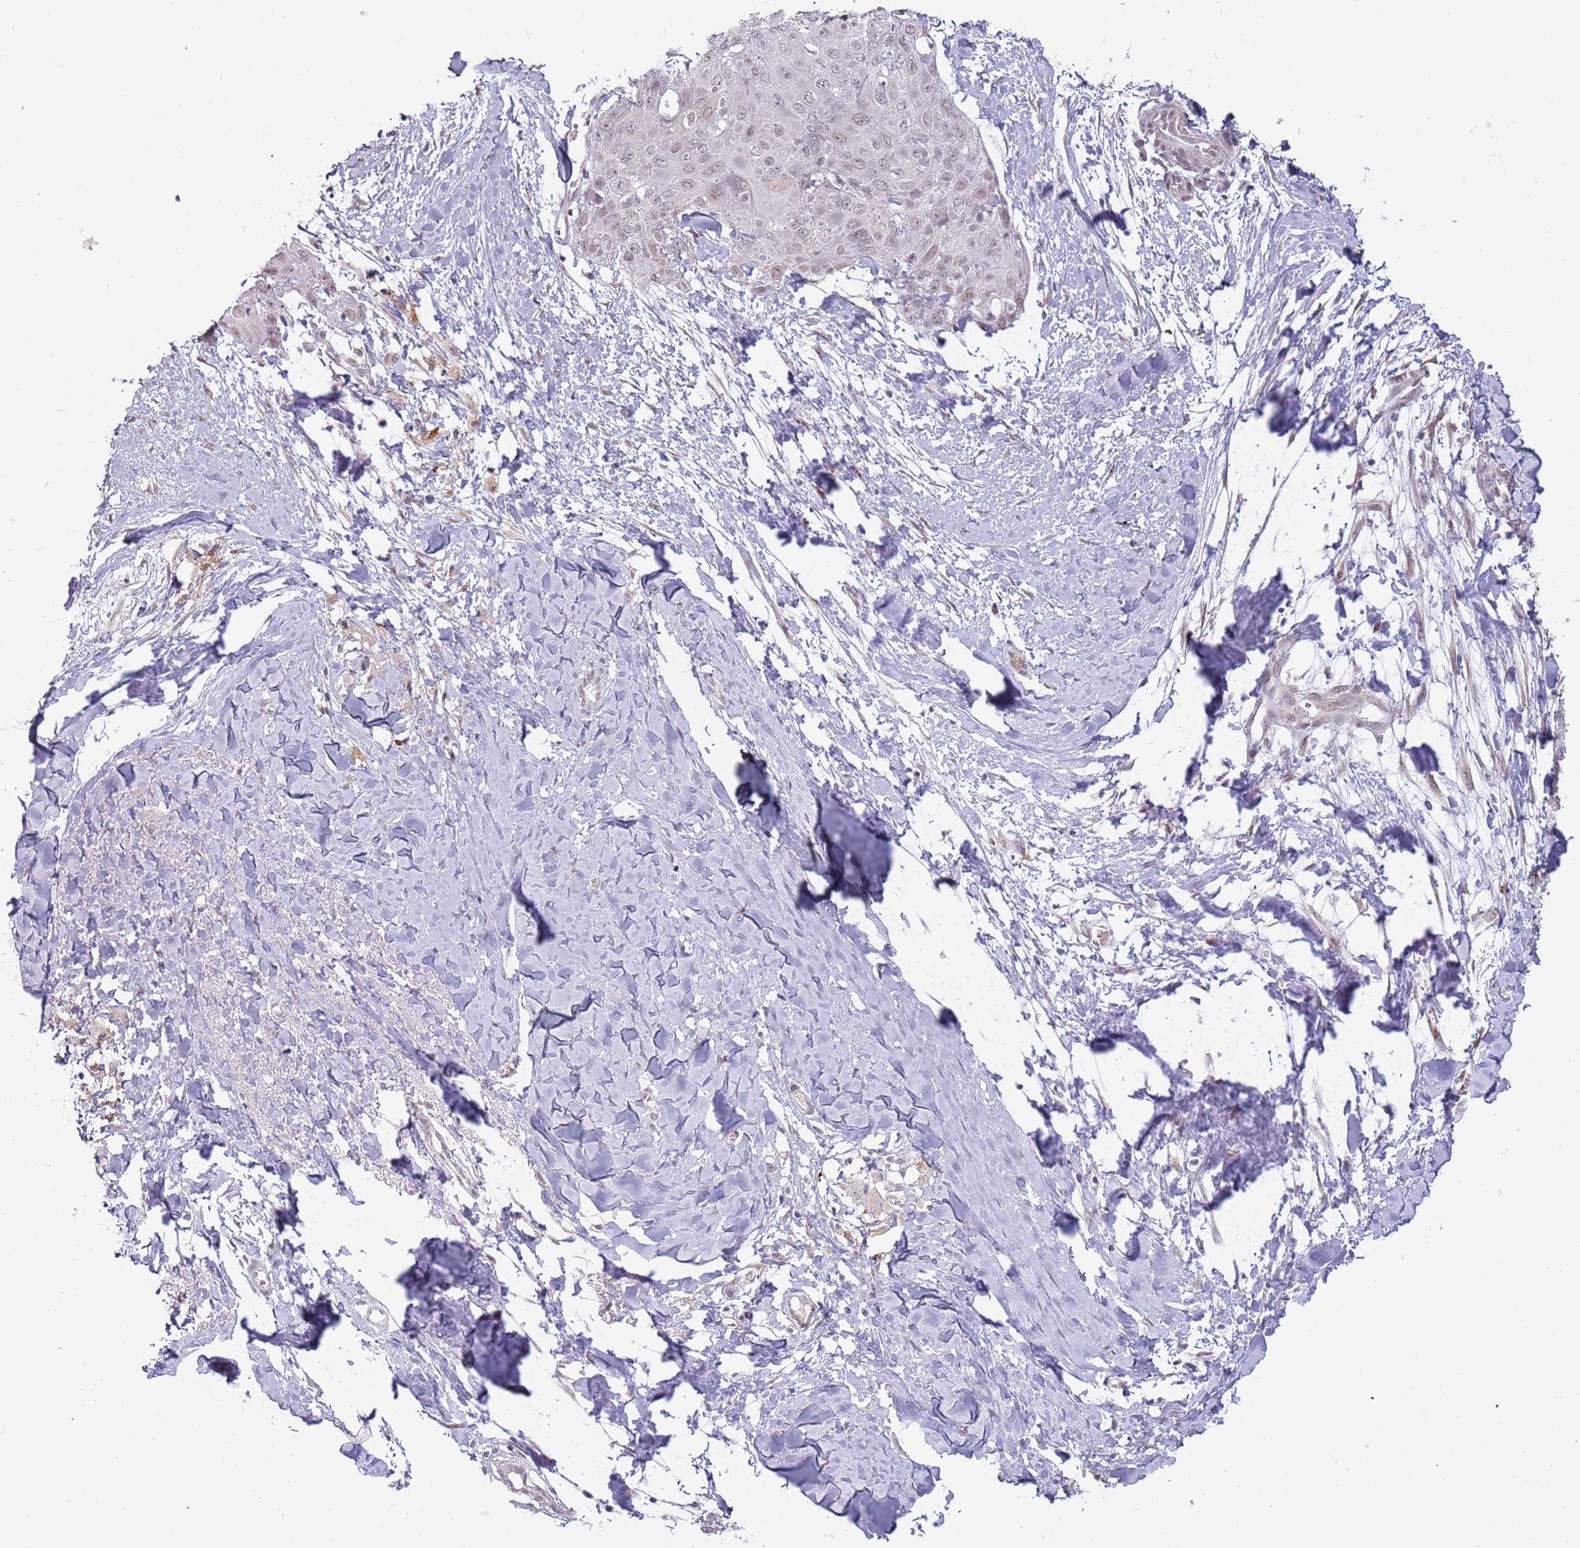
{"staining": {"intensity": "negative", "quantity": "none", "location": "none"}, "tissue": "skin cancer", "cell_type": "Tumor cells", "image_type": "cancer", "snomed": [{"axis": "morphology", "description": "Squamous cell carcinoma, NOS"}, {"axis": "topography", "description": "Skin"}, {"axis": "topography", "description": "Vulva"}], "caption": "Tumor cells show no significant positivity in skin cancer (squamous cell carcinoma). (Immunohistochemistry (ihc), brightfield microscopy, high magnification).", "gene": "REXO4", "patient": {"sex": "female", "age": 85}}